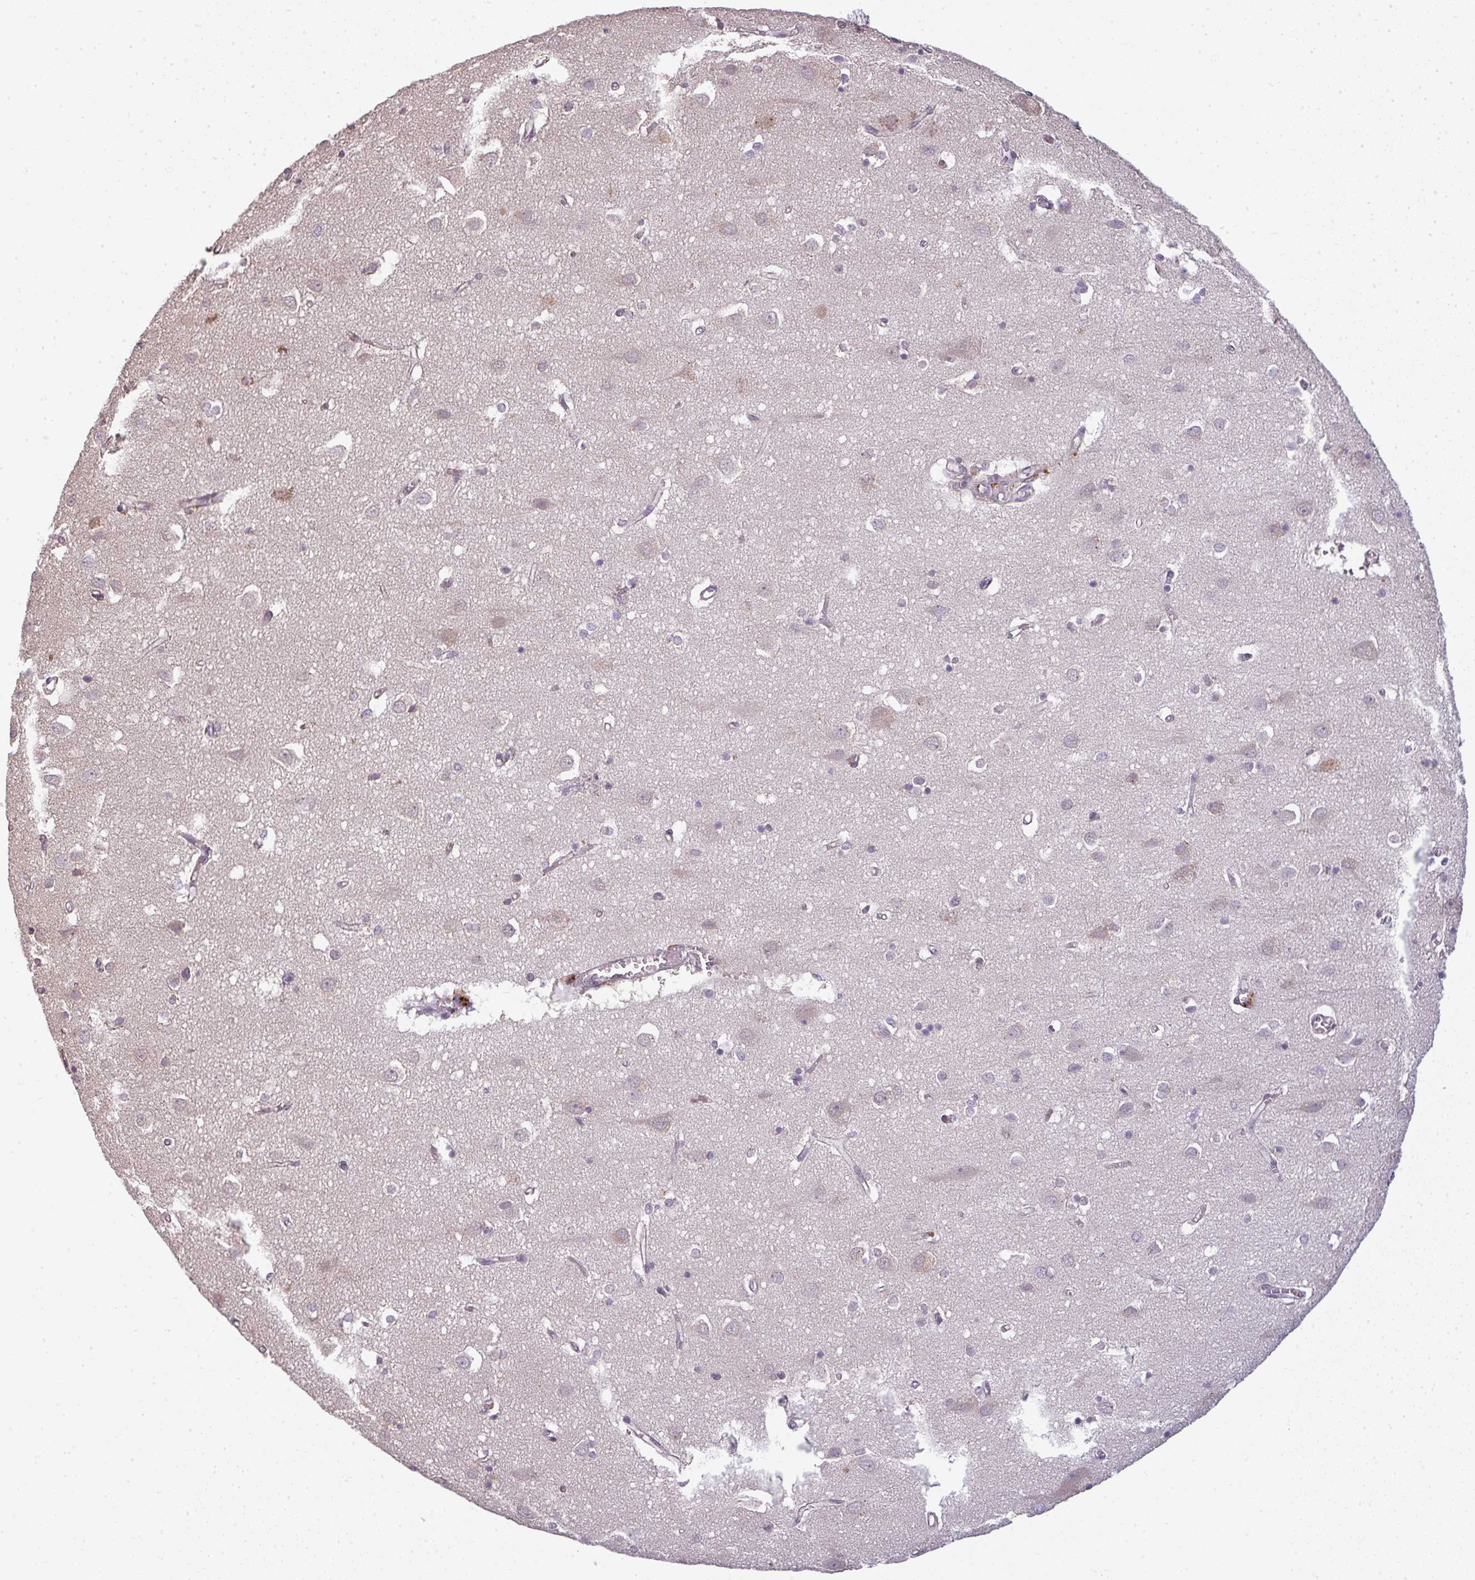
{"staining": {"intensity": "negative", "quantity": "none", "location": "none"}, "tissue": "cerebral cortex", "cell_type": "Endothelial cells", "image_type": "normal", "snomed": [{"axis": "morphology", "description": "Normal tissue, NOS"}, {"axis": "topography", "description": "Cerebral cortex"}], "caption": "Human cerebral cortex stained for a protein using IHC demonstrates no expression in endothelial cells.", "gene": "CXCR1", "patient": {"sex": "male", "age": 70}}